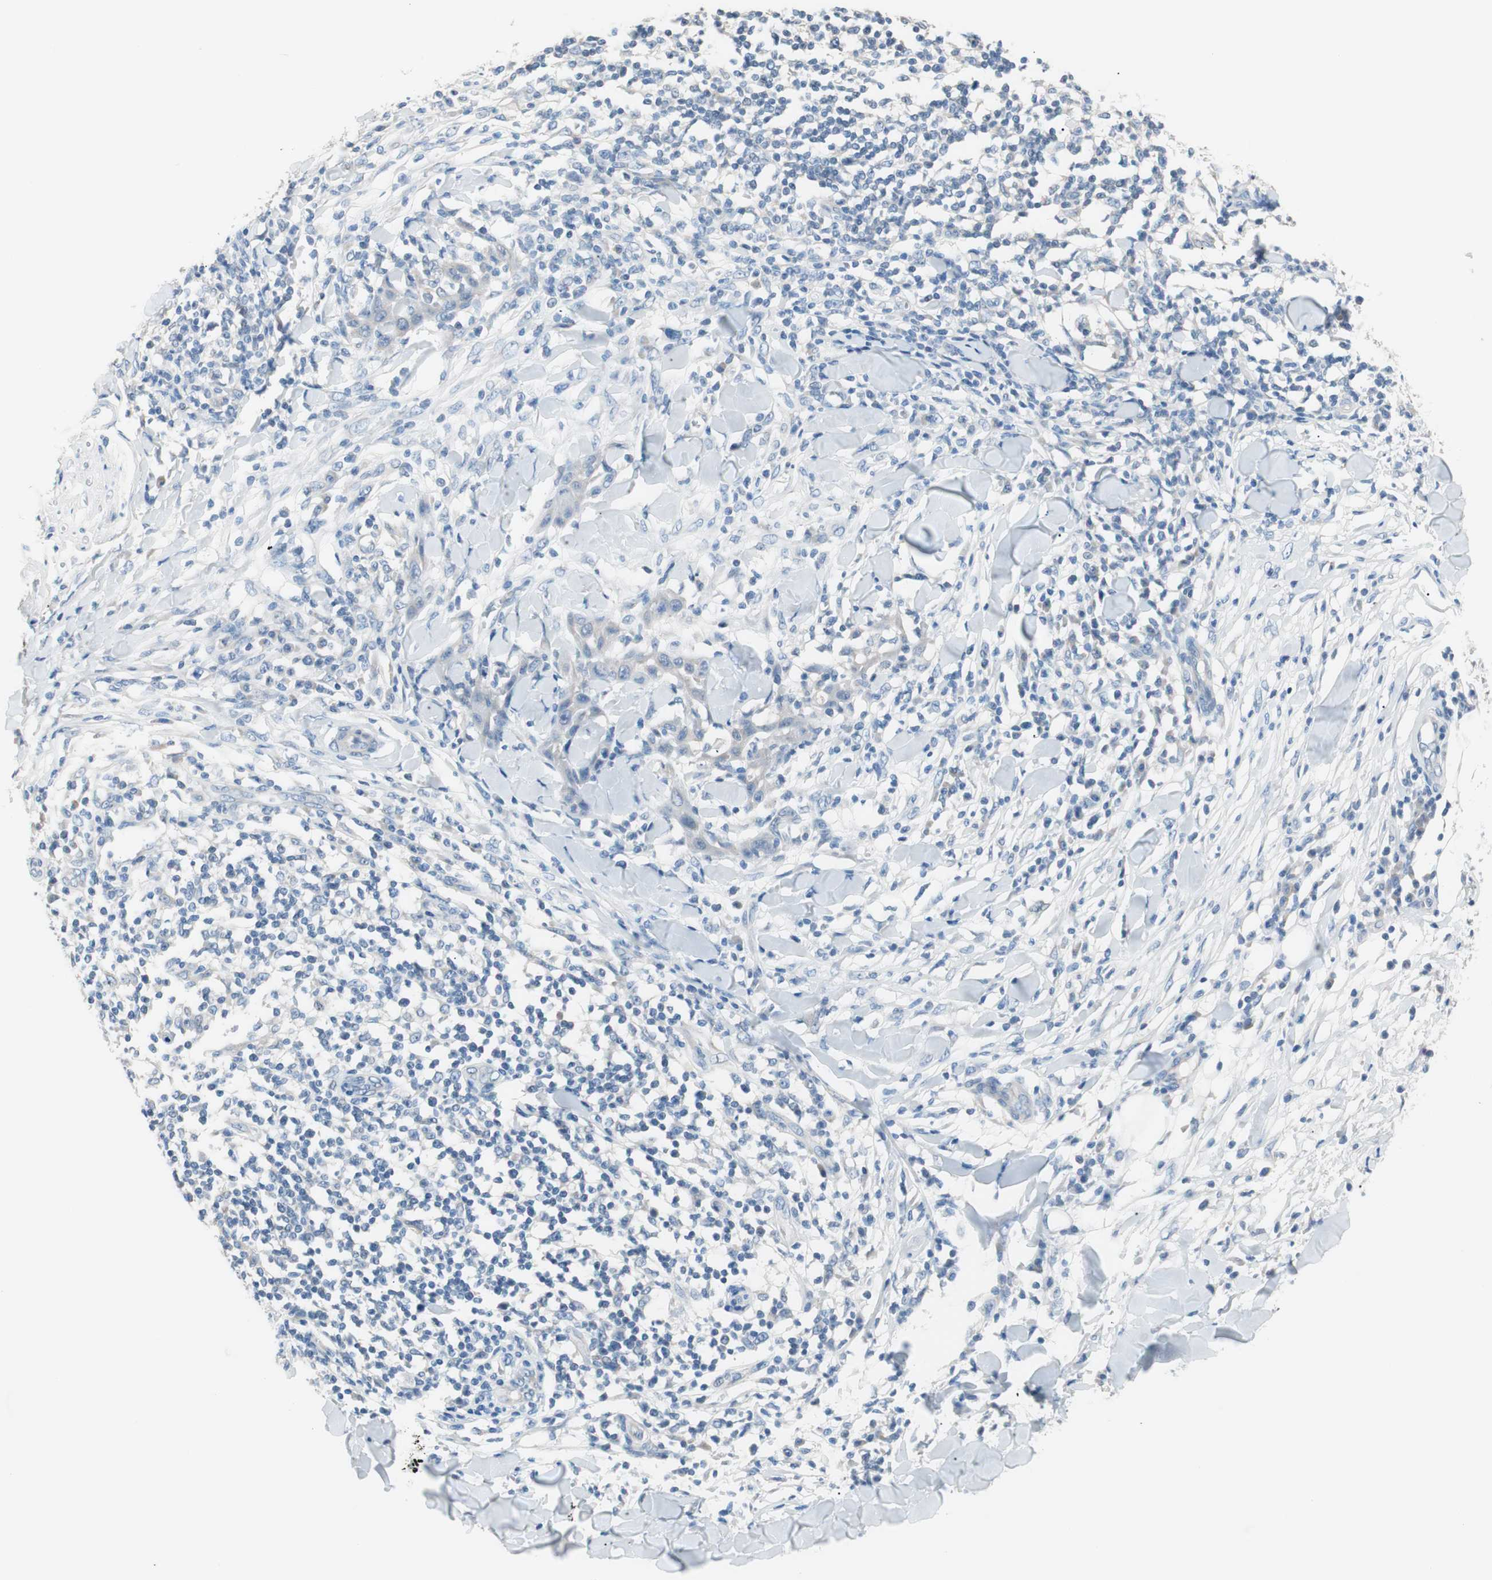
{"staining": {"intensity": "negative", "quantity": "none", "location": "none"}, "tissue": "skin cancer", "cell_type": "Tumor cells", "image_type": "cancer", "snomed": [{"axis": "morphology", "description": "Squamous cell carcinoma, NOS"}, {"axis": "topography", "description": "Skin"}], "caption": "This is an IHC photomicrograph of human skin cancer (squamous cell carcinoma). There is no expression in tumor cells.", "gene": "VIL1", "patient": {"sex": "male", "age": 24}}